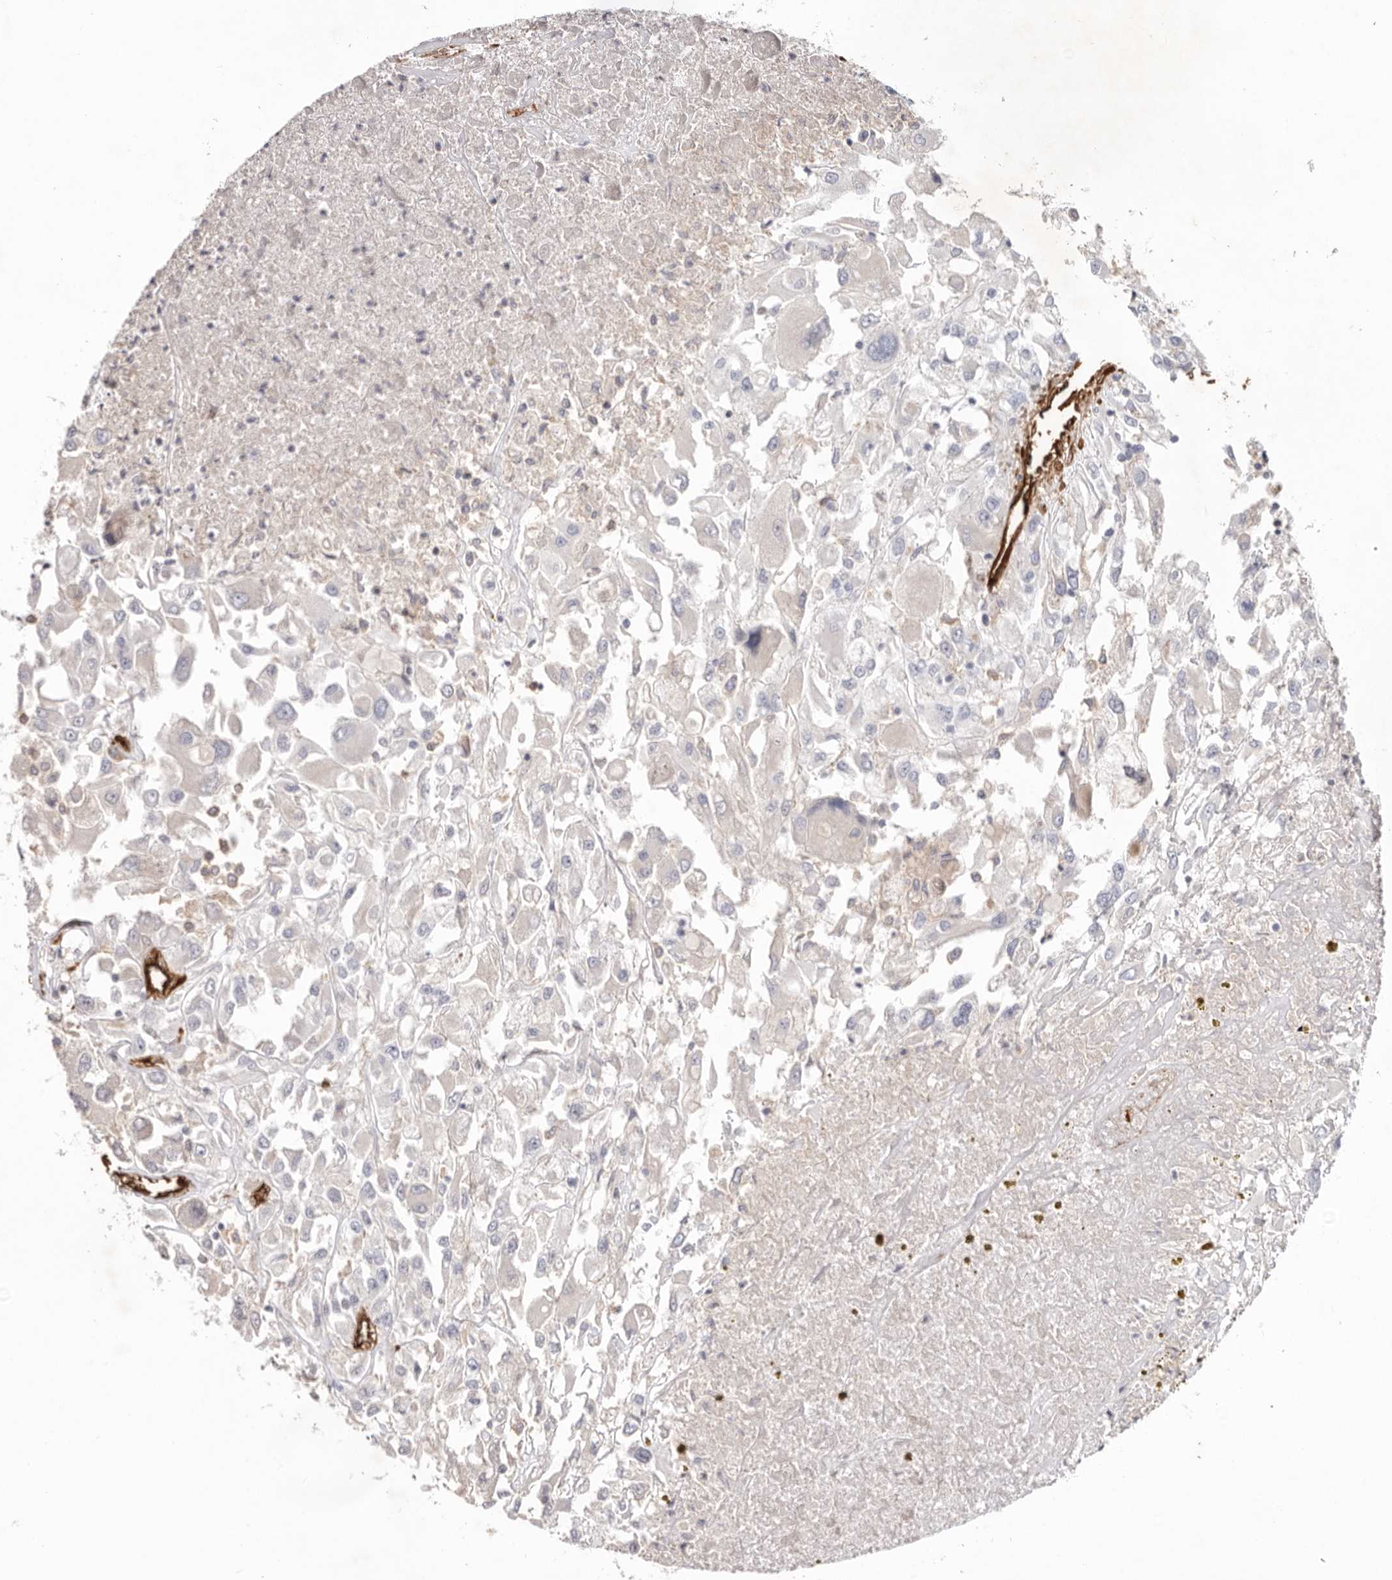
{"staining": {"intensity": "negative", "quantity": "none", "location": "none"}, "tissue": "renal cancer", "cell_type": "Tumor cells", "image_type": "cancer", "snomed": [{"axis": "morphology", "description": "Adenocarcinoma, NOS"}, {"axis": "topography", "description": "Kidney"}], "caption": "A micrograph of human renal cancer (adenocarcinoma) is negative for staining in tumor cells. (Stains: DAB (3,3'-diaminobenzidine) immunohistochemistry (IHC) with hematoxylin counter stain, Microscopy: brightfield microscopy at high magnification).", "gene": "LRRC66", "patient": {"sex": "female", "age": 52}}